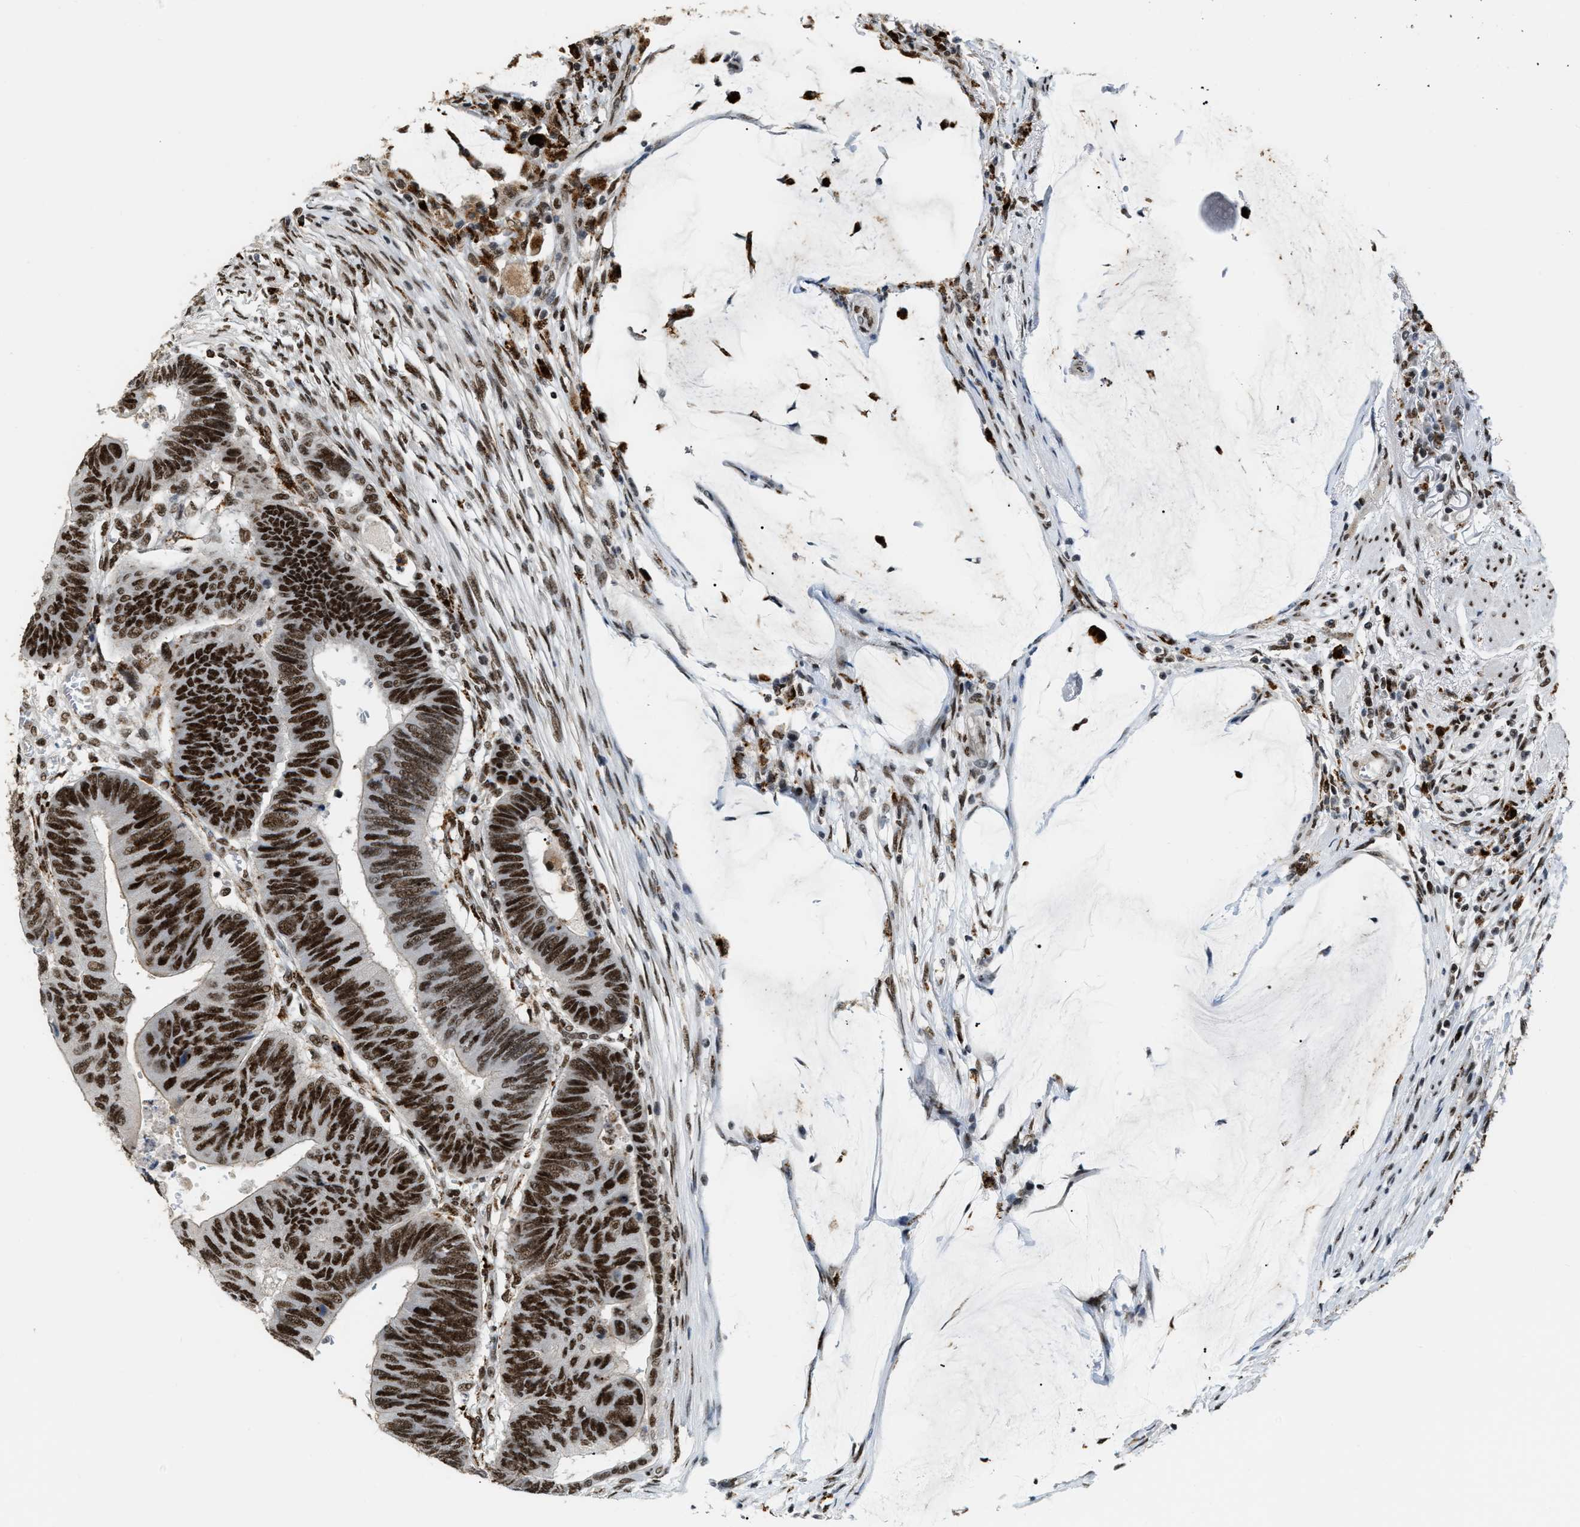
{"staining": {"intensity": "strong", "quantity": ">75%", "location": "nuclear"}, "tissue": "colorectal cancer", "cell_type": "Tumor cells", "image_type": "cancer", "snomed": [{"axis": "morphology", "description": "Normal tissue, NOS"}, {"axis": "morphology", "description": "Adenocarcinoma, NOS"}, {"axis": "topography", "description": "Rectum"}, {"axis": "topography", "description": "Peripheral nerve tissue"}], "caption": "Colorectal cancer stained for a protein exhibits strong nuclear positivity in tumor cells.", "gene": "NUMA1", "patient": {"sex": "male", "age": 92}}